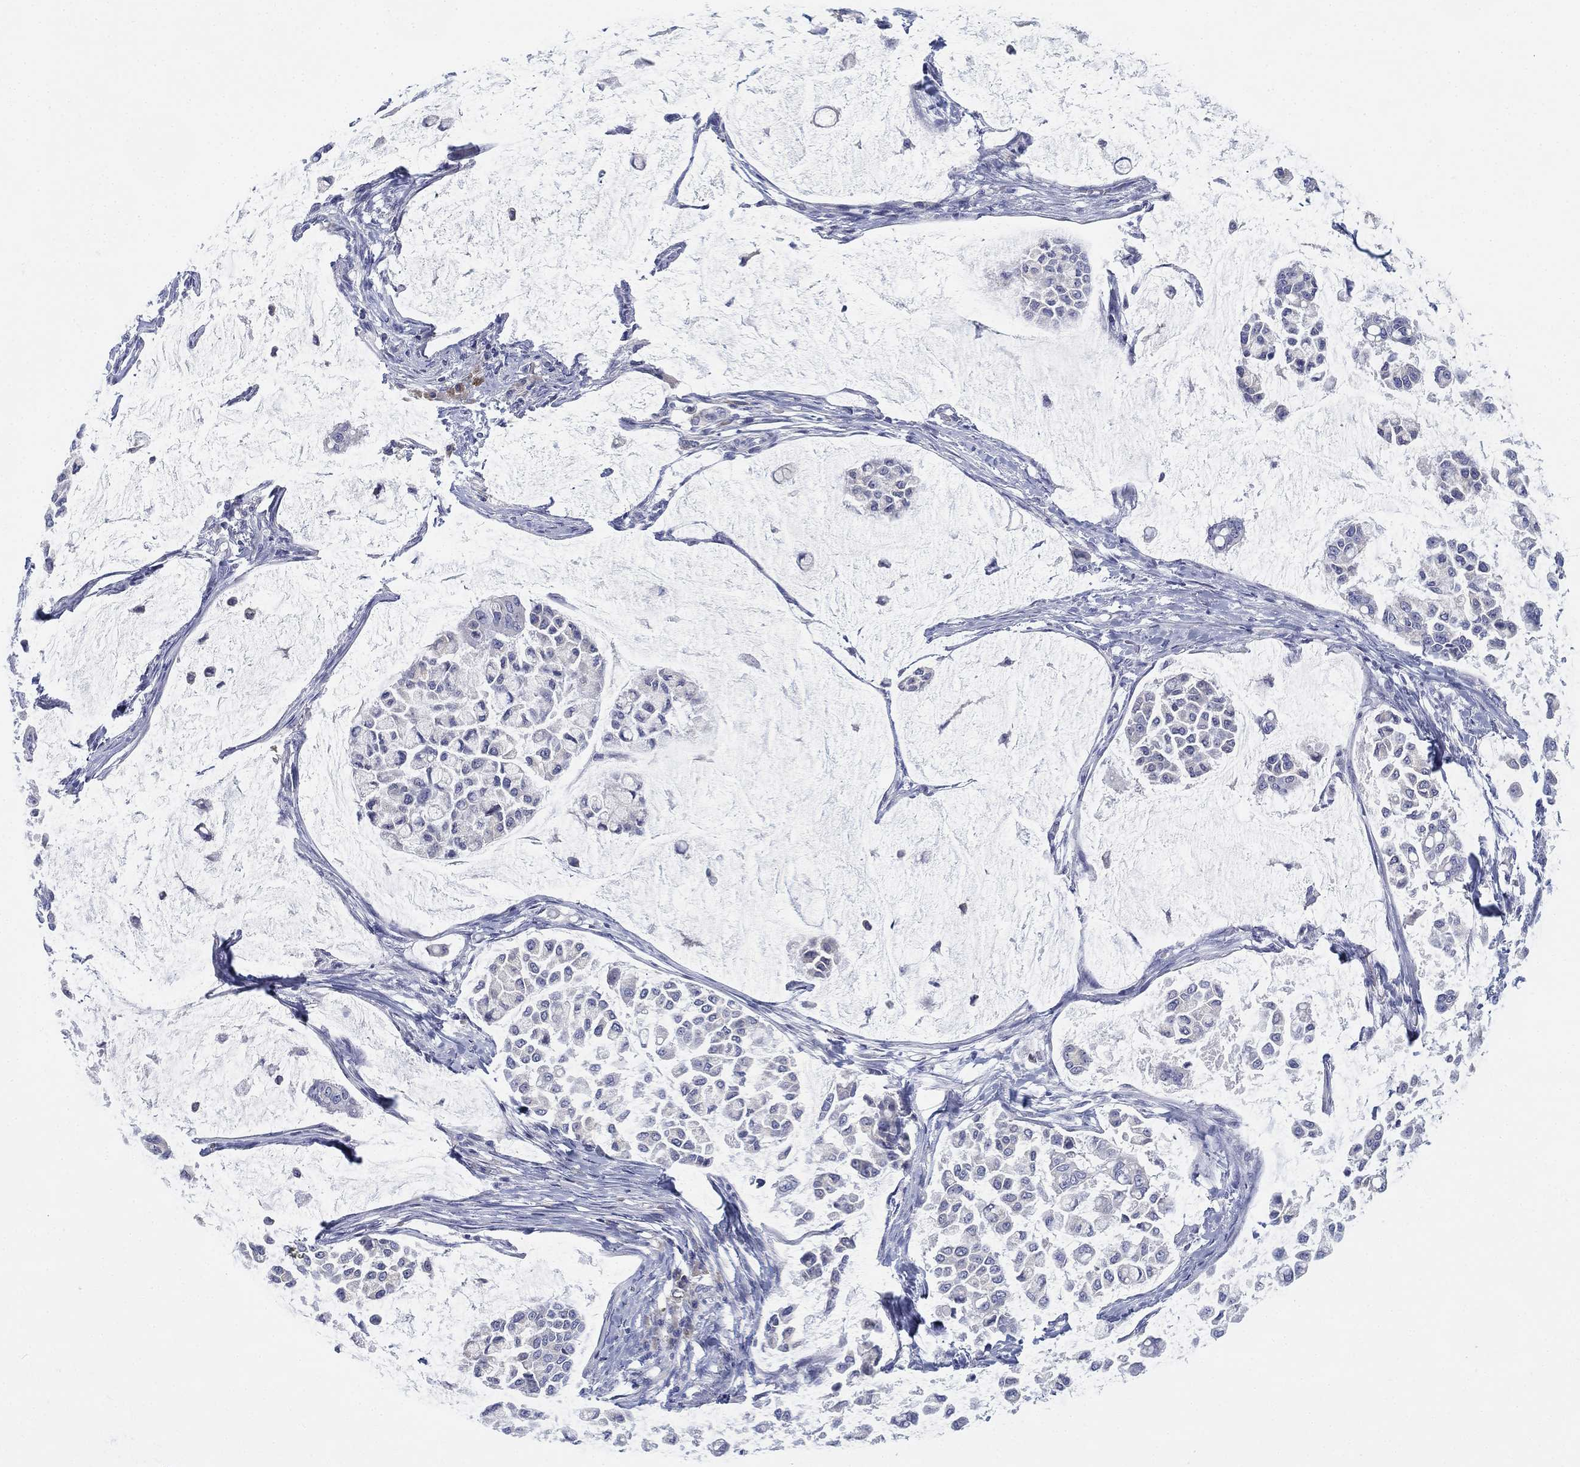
{"staining": {"intensity": "negative", "quantity": "none", "location": "none"}, "tissue": "stomach cancer", "cell_type": "Tumor cells", "image_type": "cancer", "snomed": [{"axis": "morphology", "description": "Adenocarcinoma, NOS"}, {"axis": "topography", "description": "Stomach"}], "caption": "There is no significant positivity in tumor cells of stomach cancer.", "gene": "GCNA", "patient": {"sex": "male", "age": 82}}